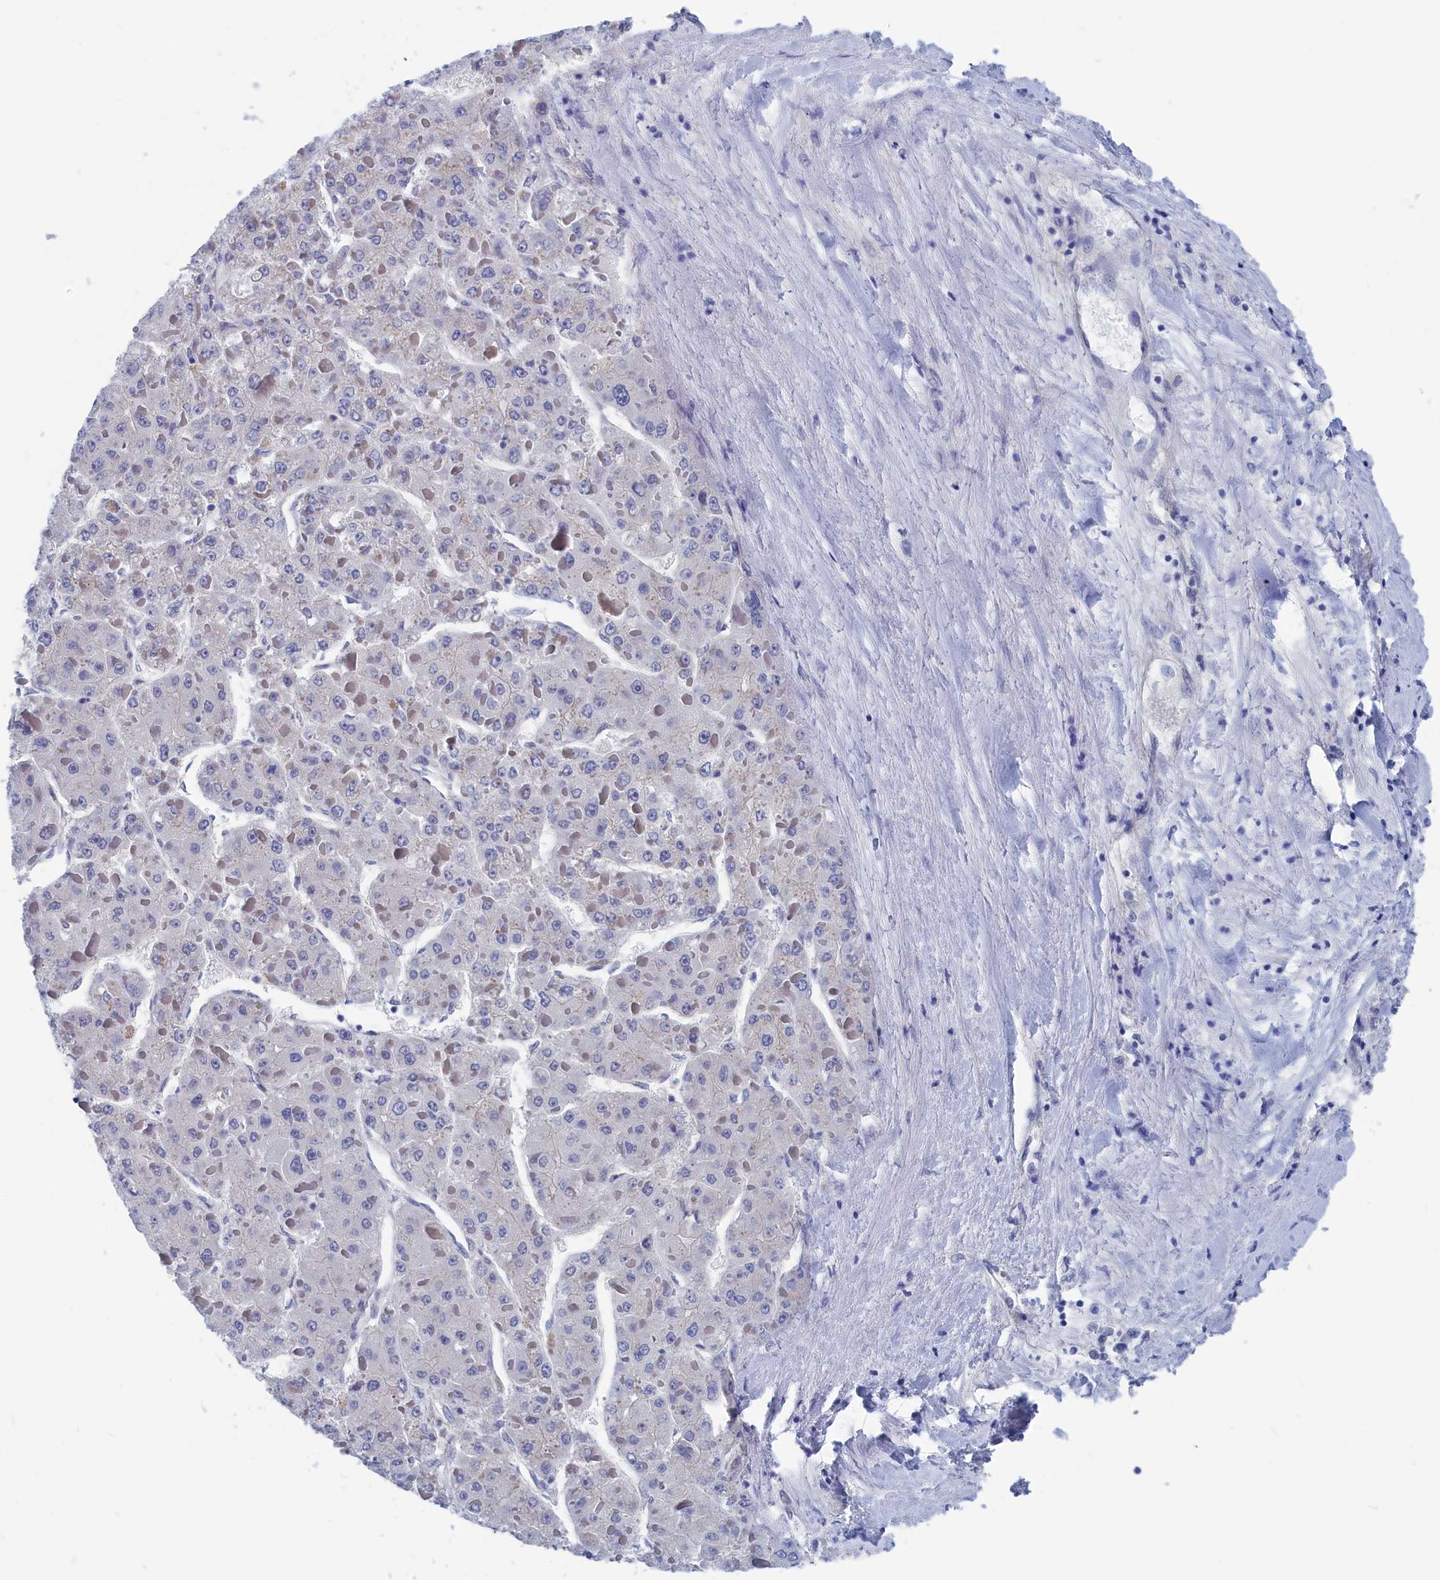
{"staining": {"intensity": "negative", "quantity": "none", "location": "none"}, "tissue": "liver cancer", "cell_type": "Tumor cells", "image_type": "cancer", "snomed": [{"axis": "morphology", "description": "Carcinoma, Hepatocellular, NOS"}, {"axis": "topography", "description": "Liver"}], "caption": "Immunohistochemistry micrograph of human liver hepatocellular carcinoma stained for a protein (brown), which shows no expression in tumor cells.", "gene": "MARCHF3", "patient": {"sex": "female", "age": 73}}